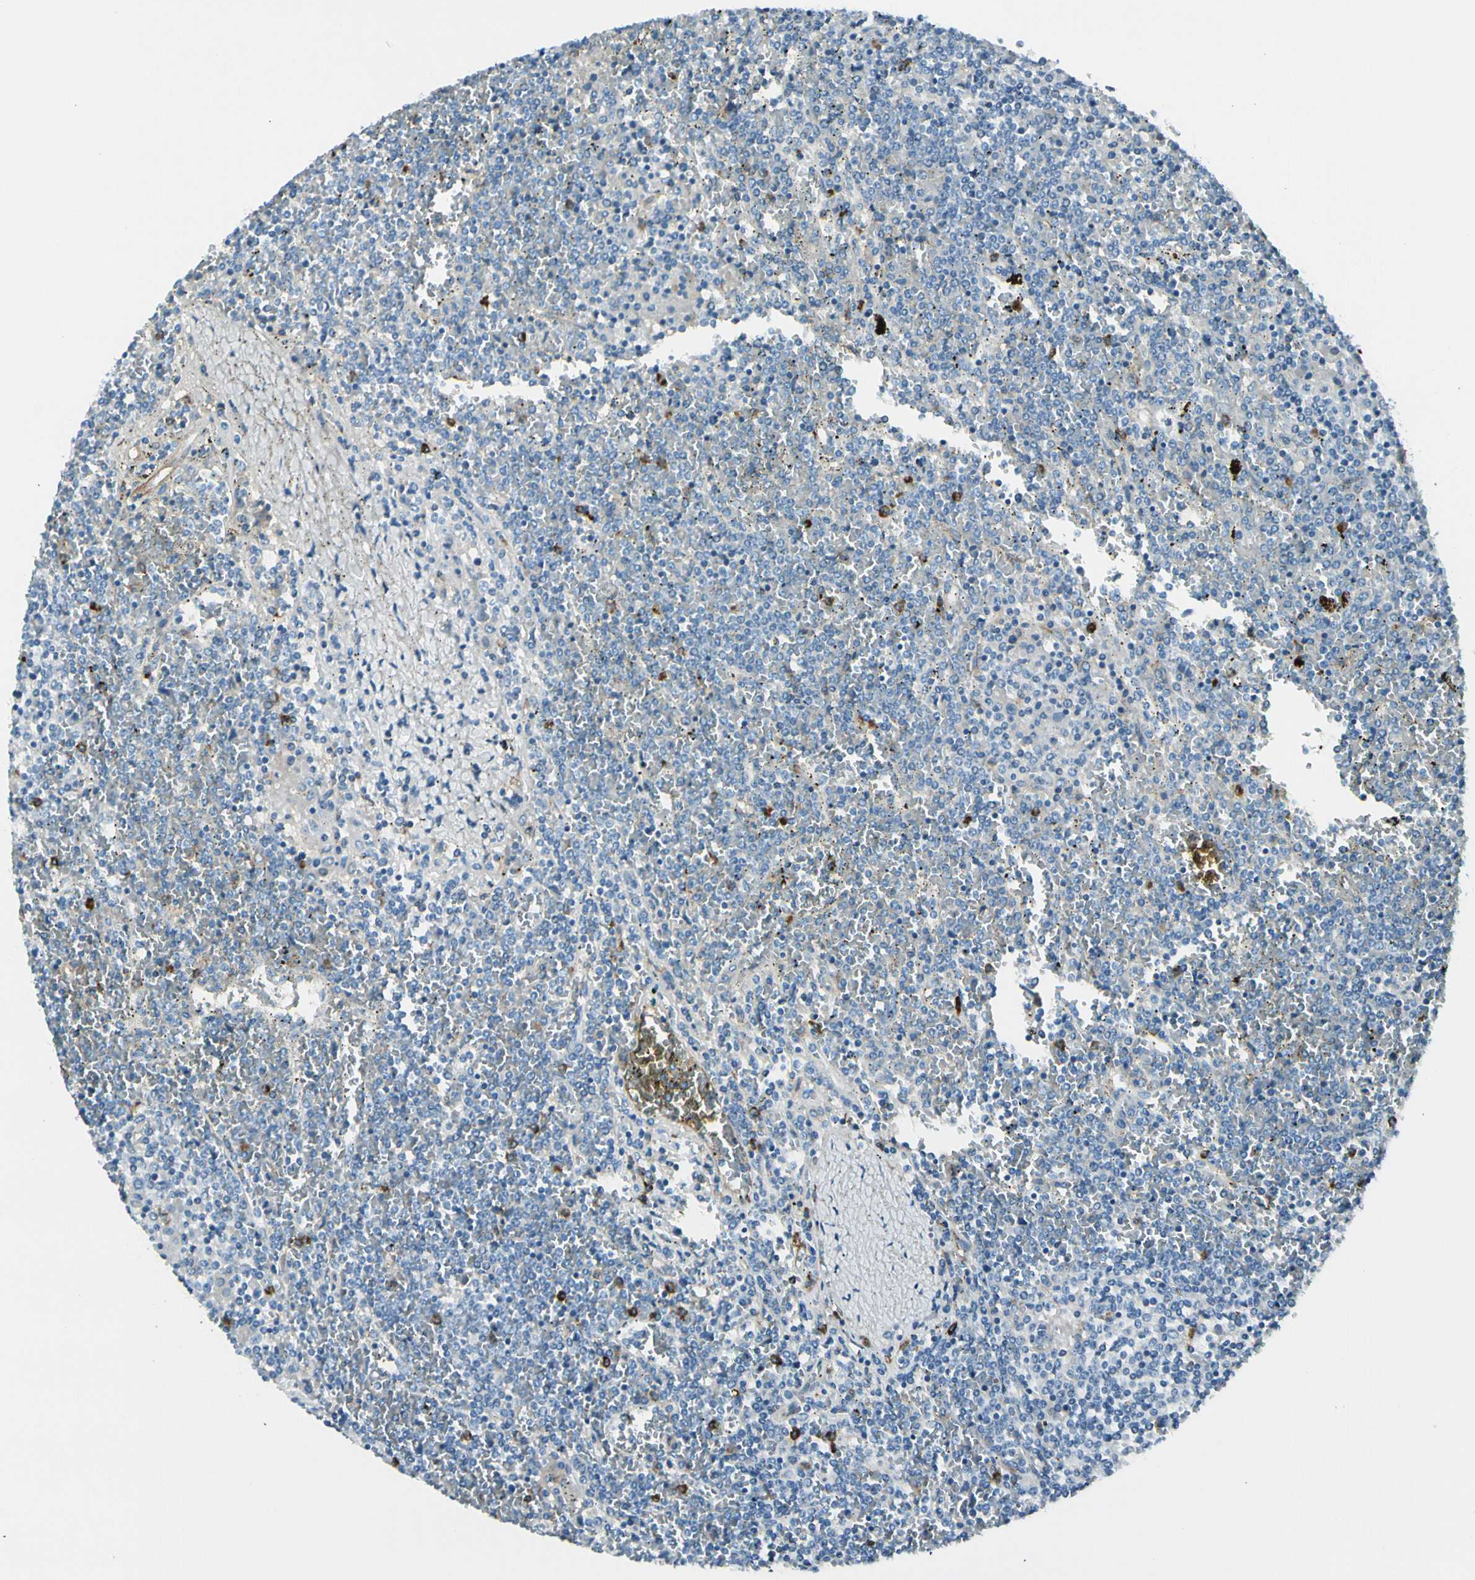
{"staining": {"intensity": "negative", "quantity": "none", "location": "none"}, "tissue": "lymphoma", "cell_type": "Tumor cells", "image_type": "cancer", "snomed": [{"axis": "morphology", "description": "Malignant lymphoma, non-Hodgkin's type, Low grade"}, {"axis": "topography", "description": "Spleen"}], "caption": "This is a photomicrograph of immunohistochemistry staining of malignant lymphoma, non-Hodgkin's type (low-grade), which shows no expression in tumor cells.", "gene": "CD93", "patient": {"sex": "female", "age": 19}}